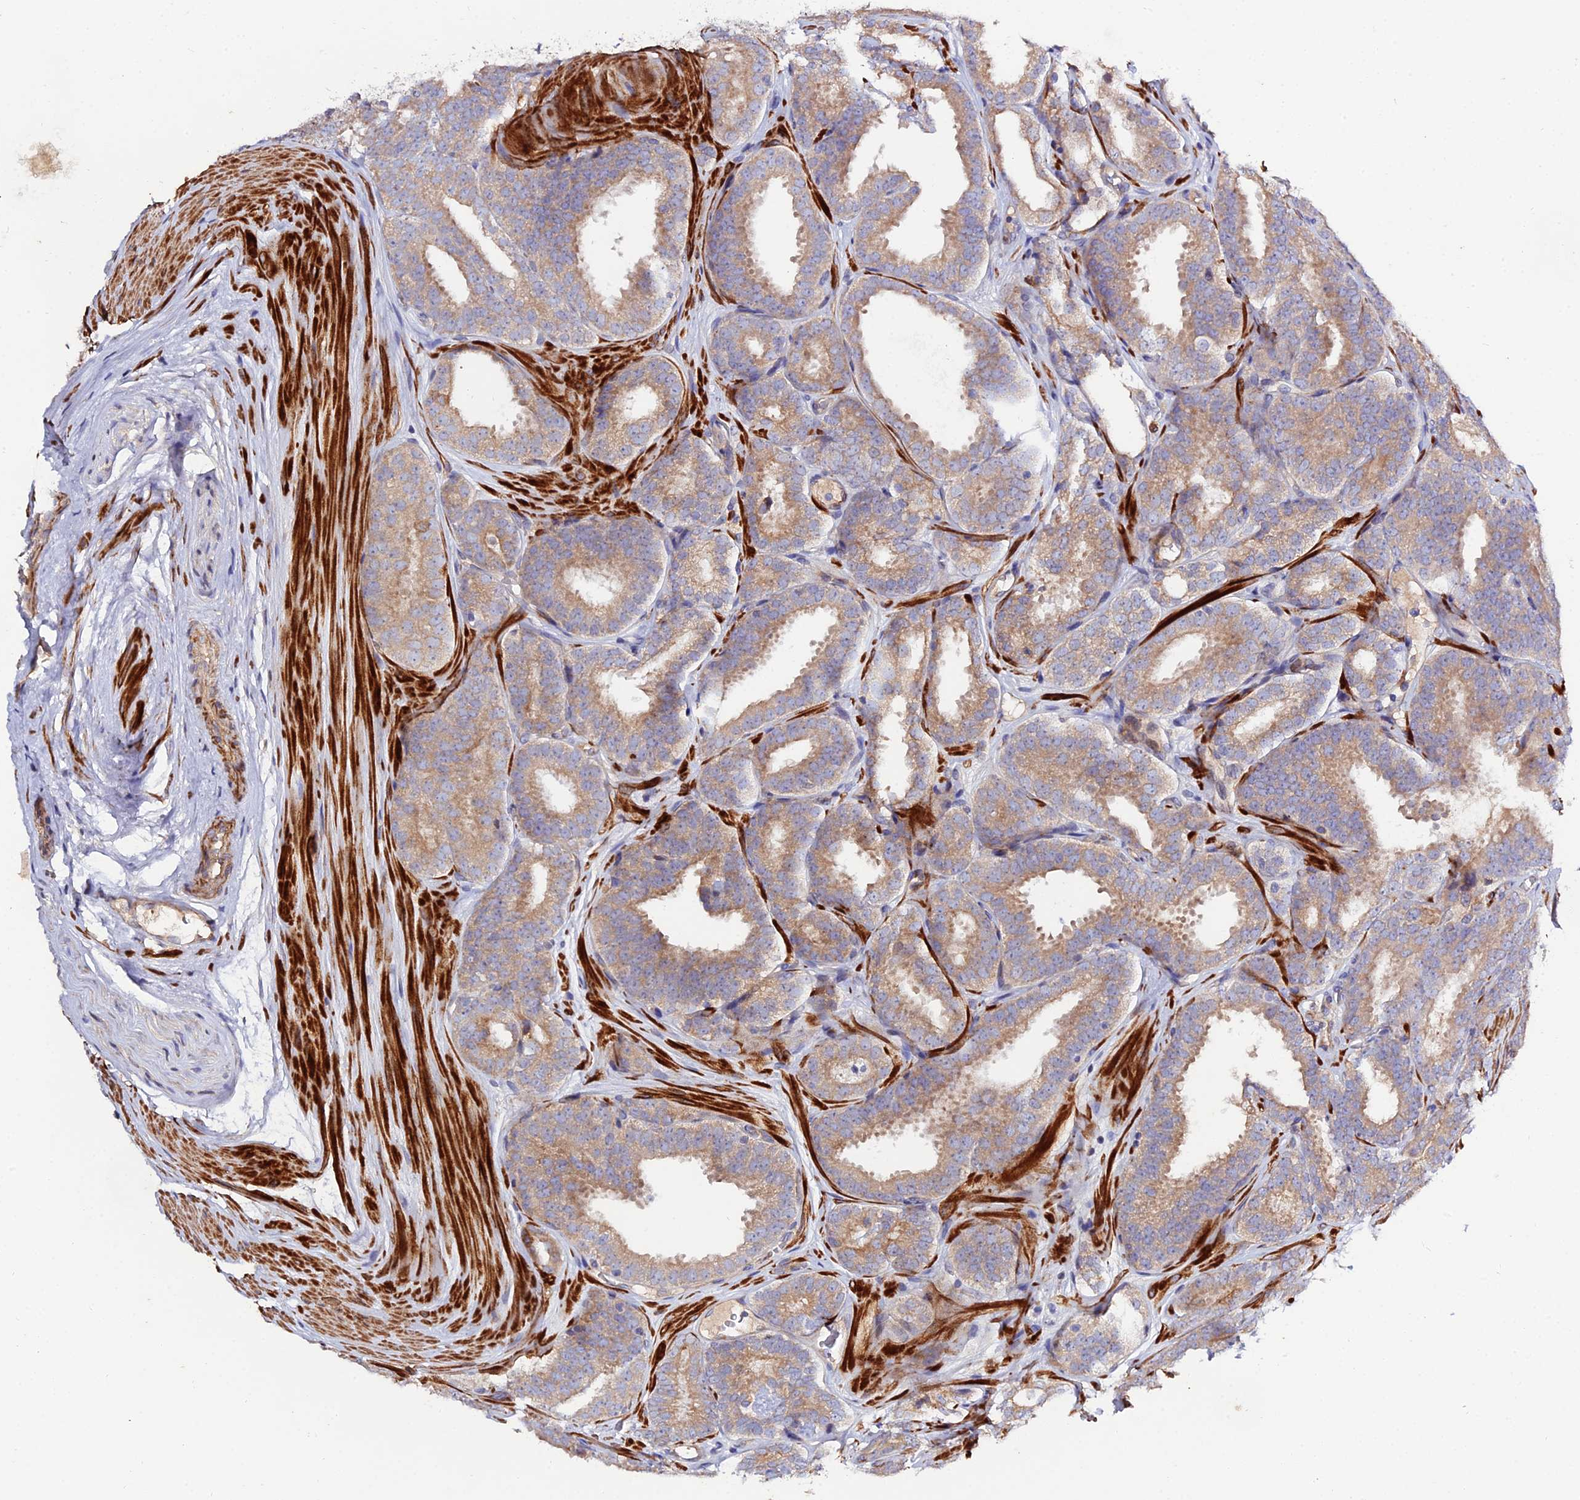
{"staining": {"intensity": "moderate", "quantity": ">75%", "location": "cytoplasmic/membranous"}, "tissue": "prostate cancer", "cell_type": "Tumor cells", "image_type": "cancer", "snomed": [{"axis": "morphology", "description": "Adenocarcinoma, High grade"}, {"axis": "topography", "description": "Prostate"}], "caption": "Immunohistochemical staining of prostate cancer (adenocarcinoma (high-grade)) exhibits moderate cytoplasmic/membranous protein staining in about >75% of tumor cells. The staining was performed using DAB, with brown indicating positive protein expression. Nuclei are stained blue with hematoxylin.", "gene": "ARL6IP1", "patient": {"sex": "male", "age": 63}}